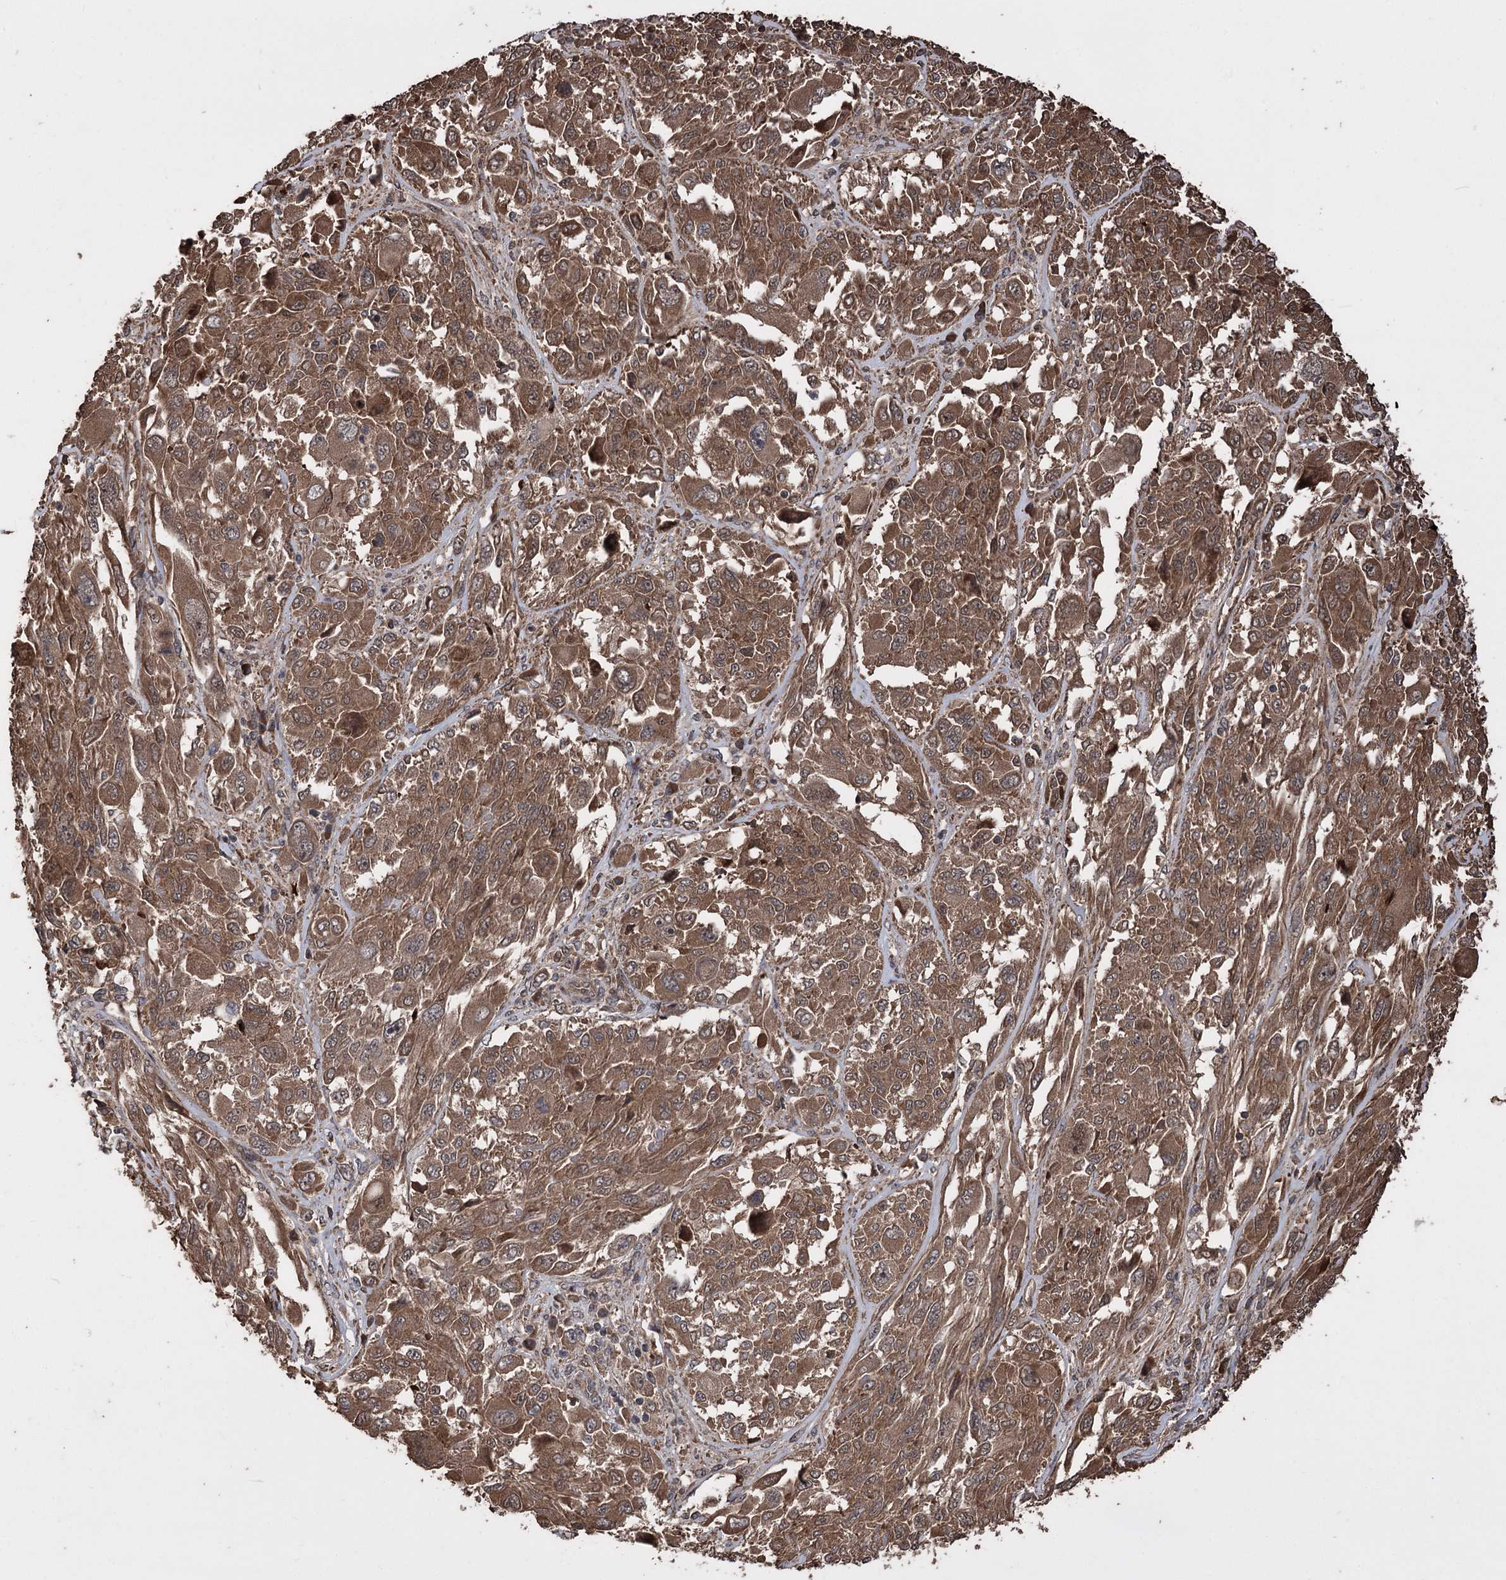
{"staining": {"intensity": "moderate", "quantity": ">75%", "location": "cytoplasmic/membranous"}, "tissue": "melanoma", "cell_type": "Tumor cells", "image_type": "cancer", "snomed": [{"axis": "morphology", "description": "Malignant melanoma, NOS"}, {"axis": "topography", "description": "Skin"}], "caption": "Immunohistochemical staining of melanoma exhibits medium levels of moderate cytoplasmic/membranous protein positivity in about >75% of tumor cells.", "gene": "RASSF3", "patient": {"sex": "female", "age": 91}}